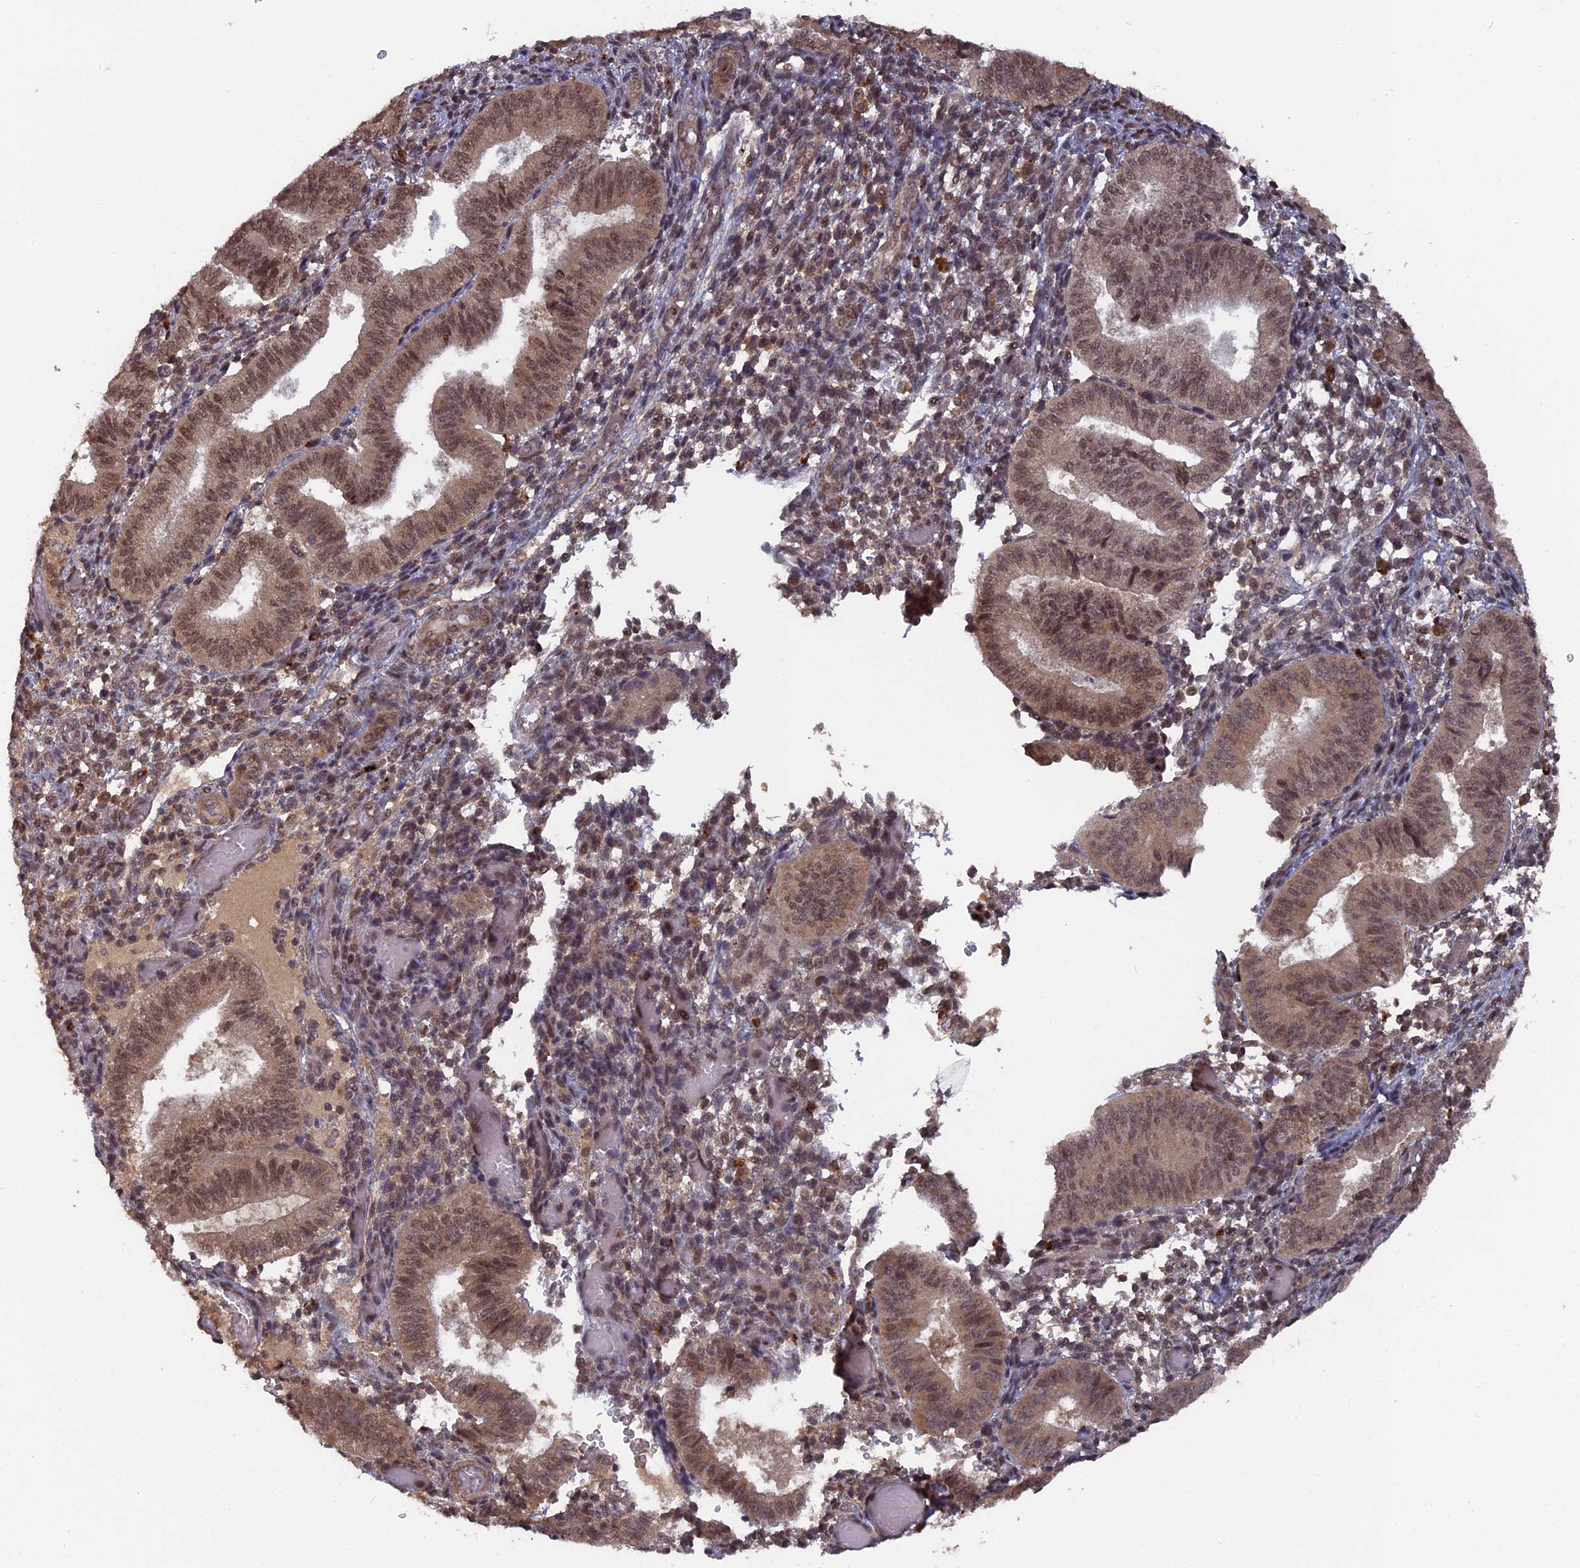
{"staining": {"intensity": "moderate", "quantity": "25%-75%", "location": "cytoplasmic/membranous,nuclear"}, "tissue": "endometrium", "cell_type": "Cells in endometrial stroma", "image_type": "normal", "snomed": [{"axis": "morphology", "description": "Normal tissue, NOS"}, {"axis": "topography", "description": "Endometrium"}], "caption": "Protein staining of normal endometrium demonstrates moderate cytoplasmic/membranous,nuclear positivity in approximately 25%-75% of cells in endometrial stroma. Nuclei are stained in blue.", "gene": "TELO2", "patient": {"sex": "female", "age": 34}}